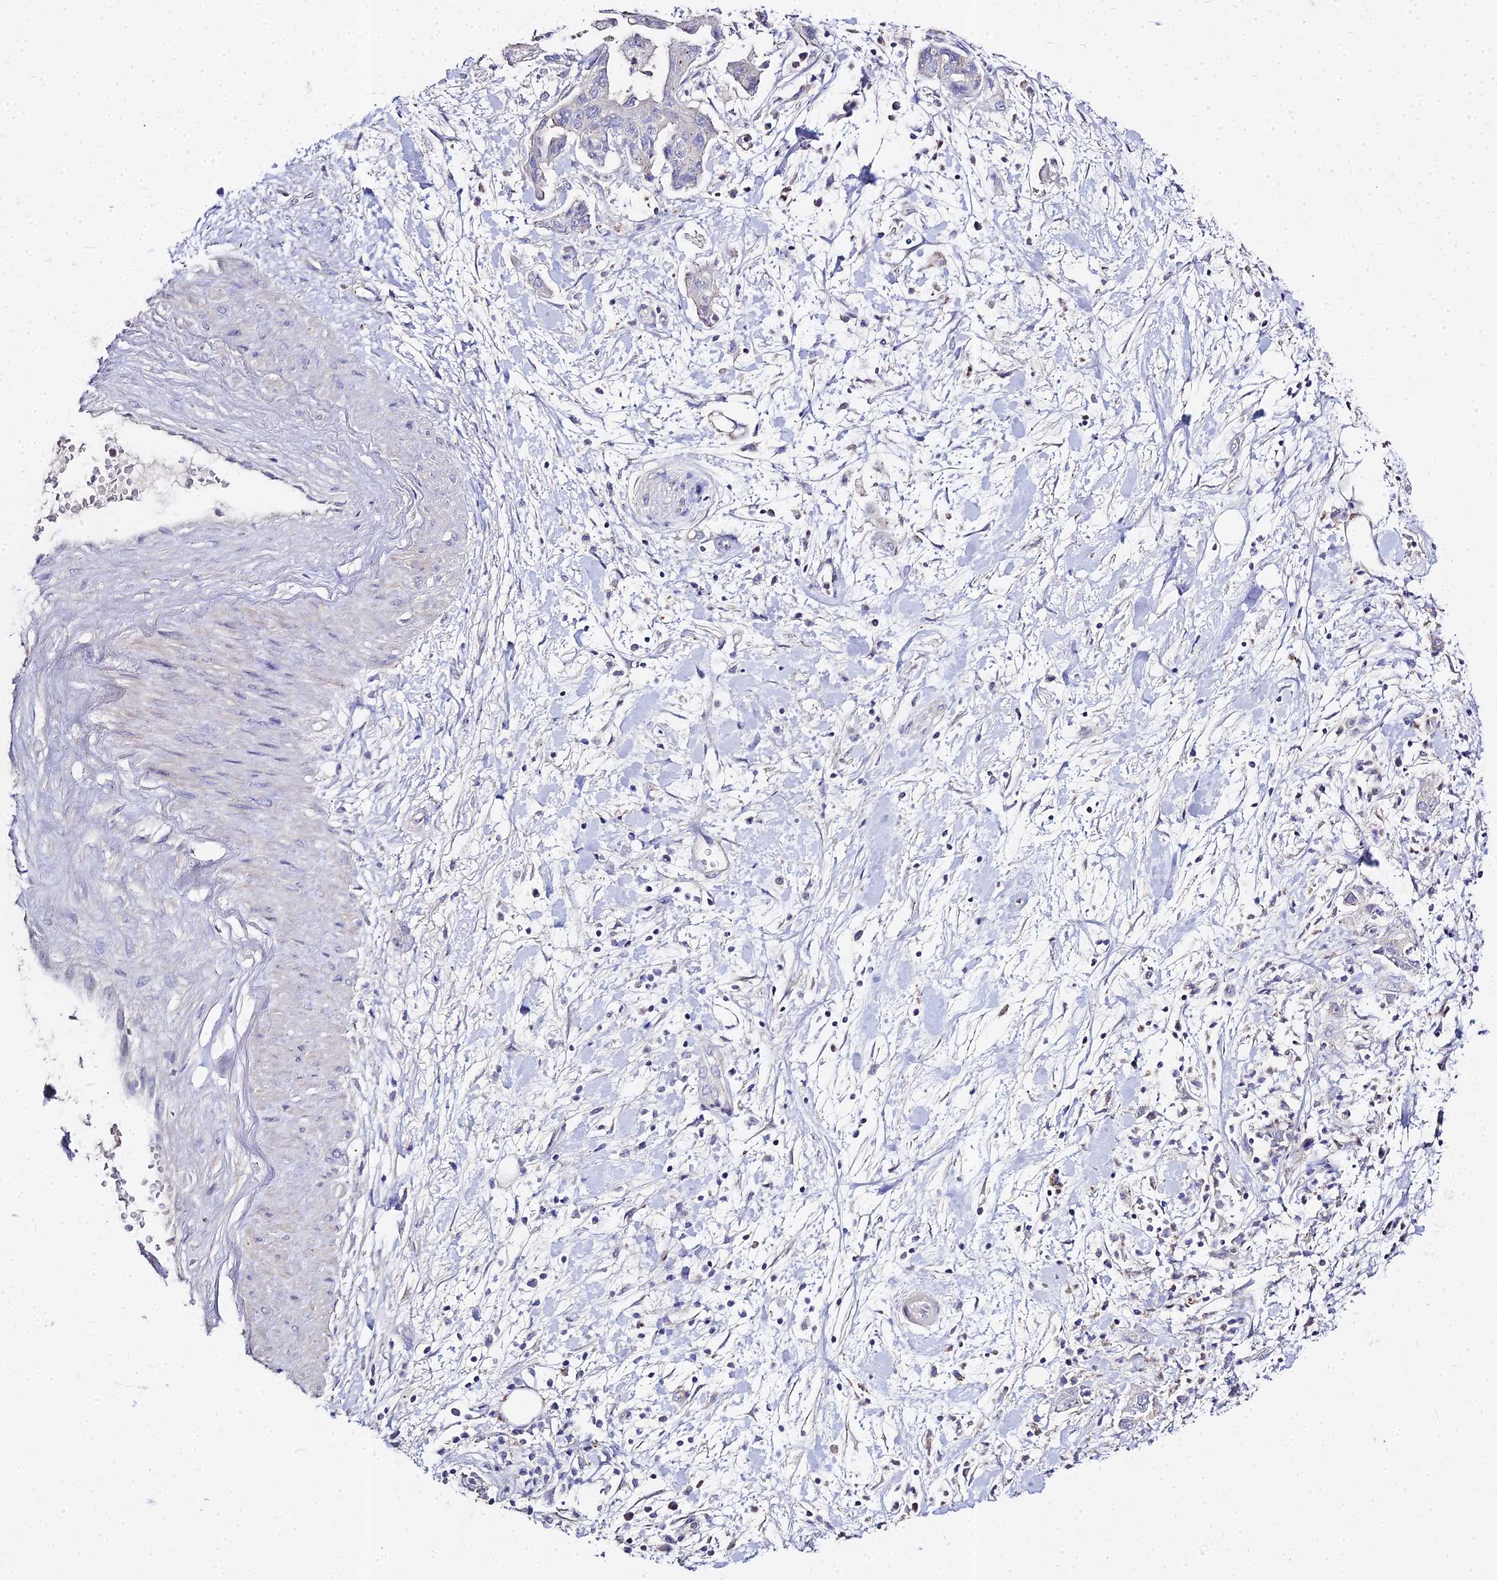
{"staining": {"intensity": "negative", "quantity": "none", "location": "none"}, "tissue": "pancreatic cancer", "cell_type": "Tumor cells", "image_type": "cancer", "snomed": [{"axis": "morphology", "description": "Adenocarcinoma, NOS"}, {"axis": "topography", "description": "Pancreas"}], "caption": "Protein analysis of pancreatic cancer displays no significant expression in tumor cells.", "gene": "GLYAT", "patient": {"sex": "female", "age": 73}}